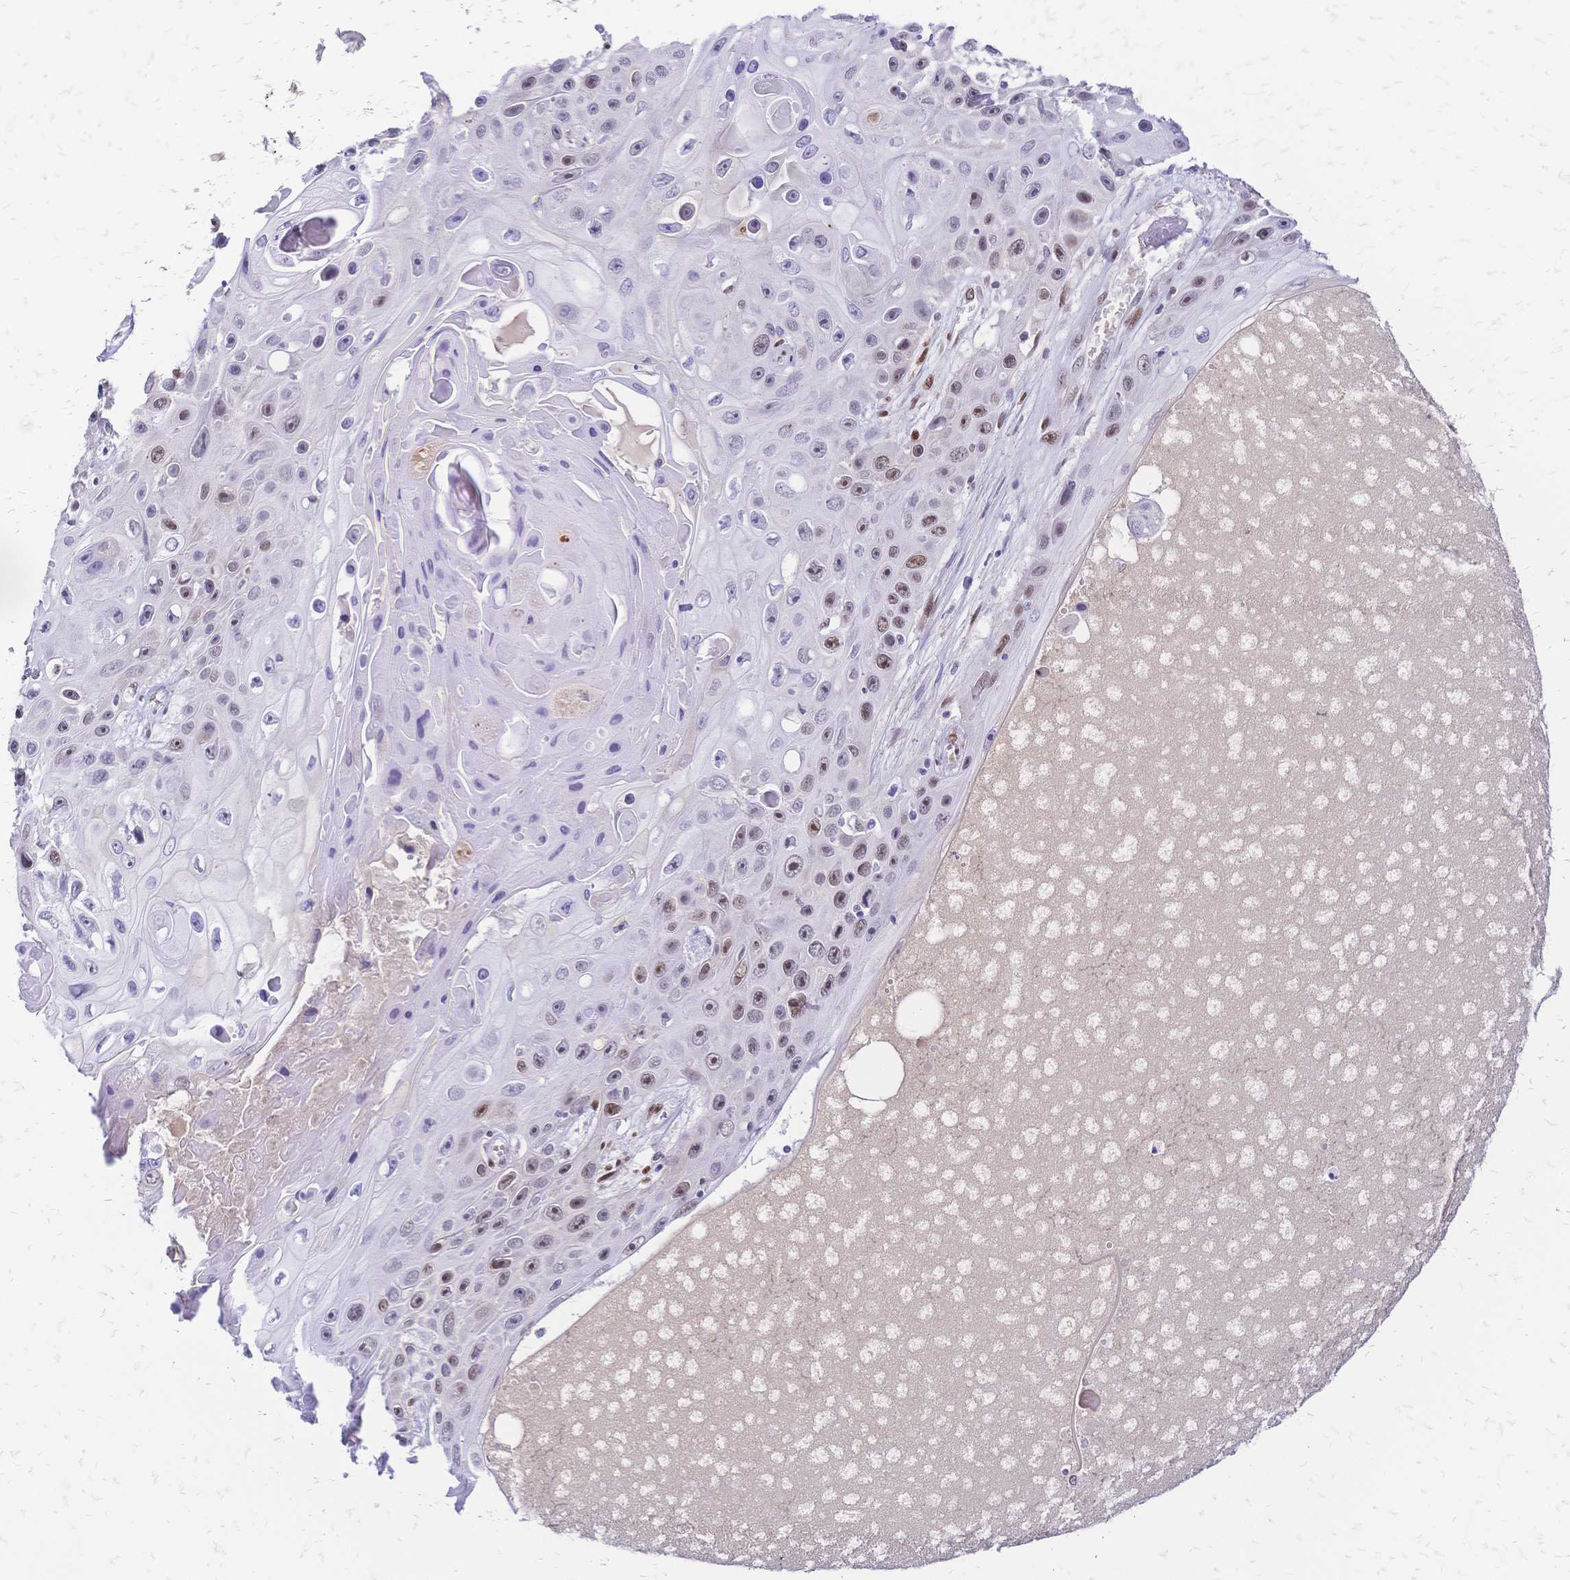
{"staining": {"intensity": "moderate", "quantity": "25%-75%", "location": "nuclear"}, "tissue": "skin cancer", "cell_type": "Tumor cells", "image_type": "cancer", "snomed": [{"axis": "morphology", "description": "Squamous cell carcinoma, NOS"}, {"axis": "topography", "description": "Skin"}], "caption": "Protein staining of skin cancer tissue reveals moderate nuclear positivity in approximately 25%-75% of tumor cells. (DAB (3,3'-diaminobenzidine) IHC, brown staining for protein, blue staining for nuclei).", "gene": "NFIC", "patient": {"sex": "male", "age": 82}}